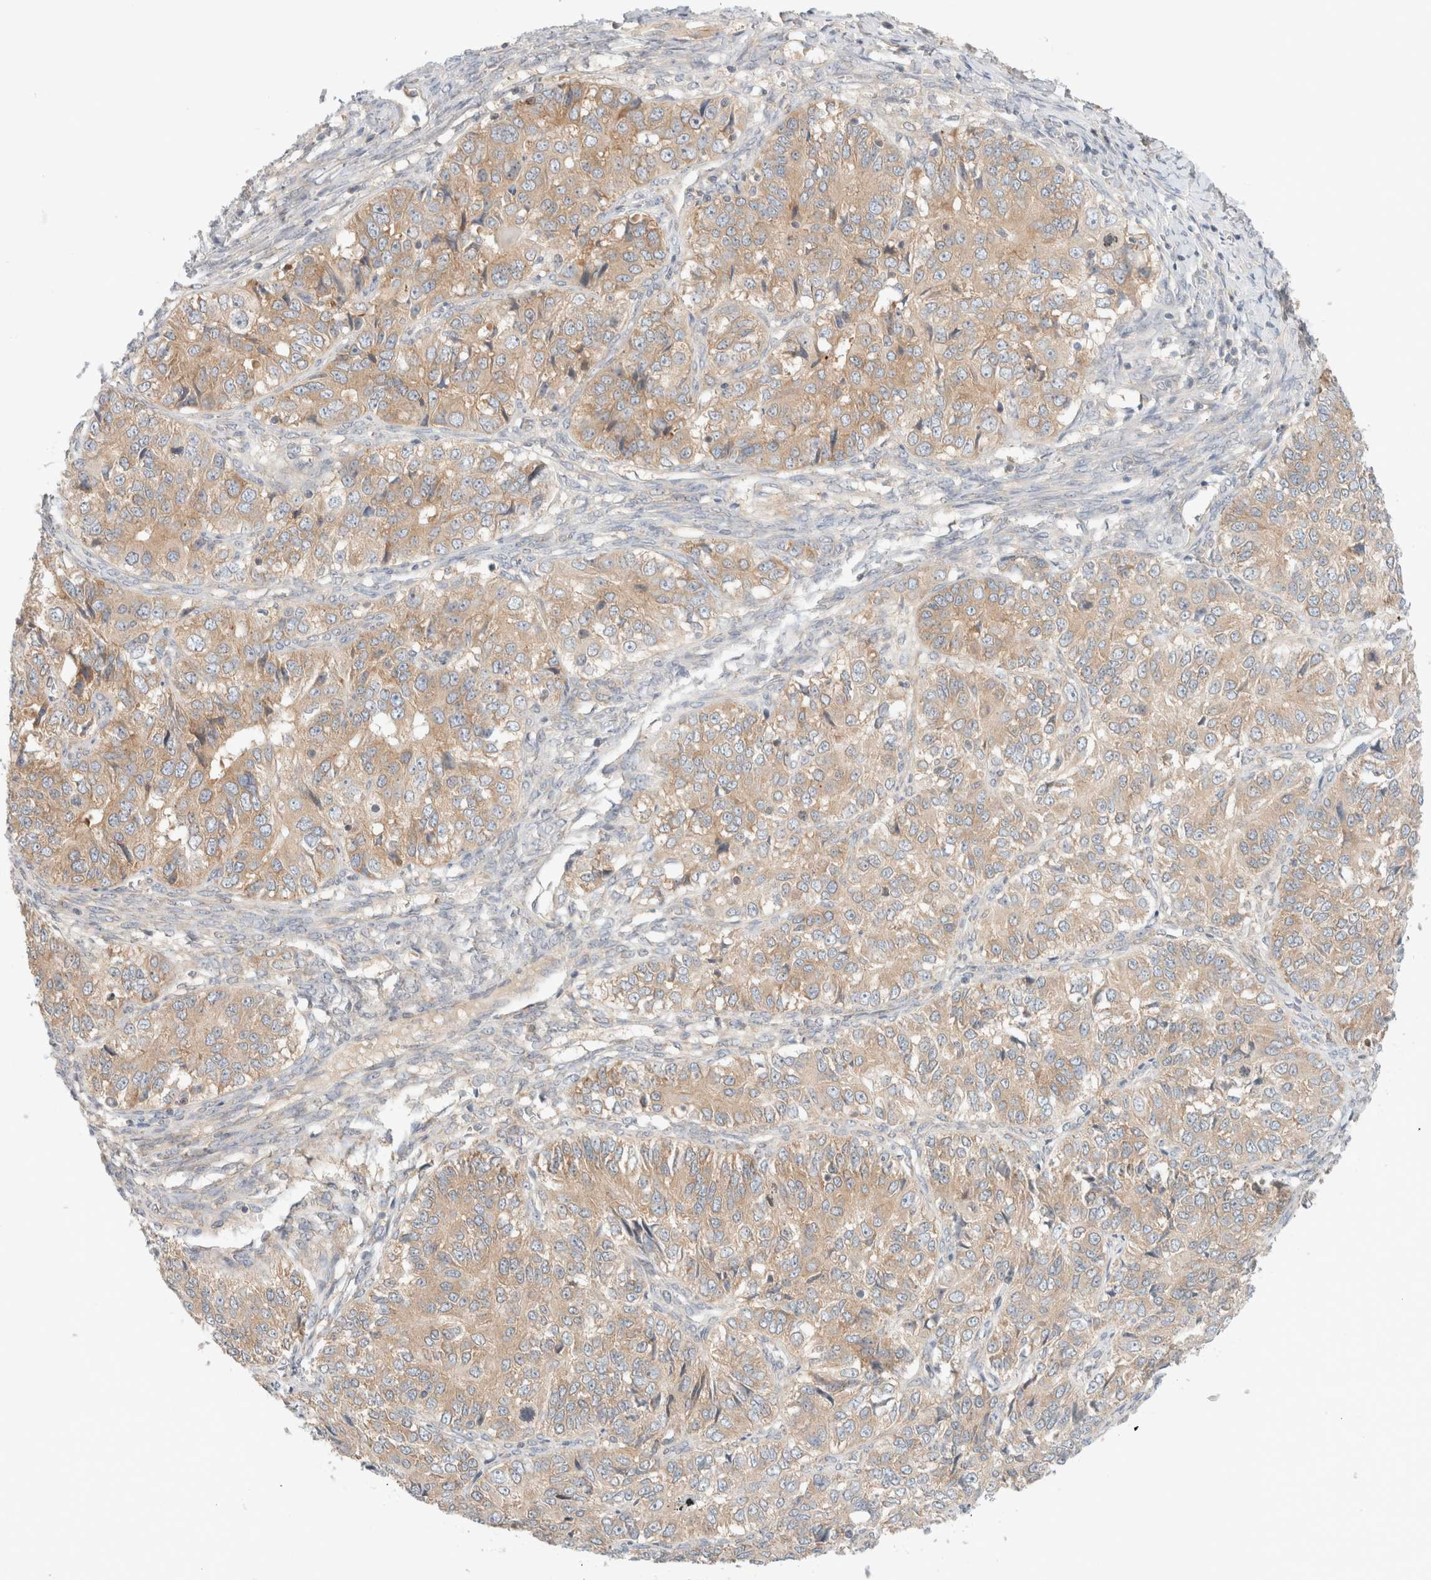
{"staining": {"intensity": "weak", "quantity": ">75%", "location": "cytoplasmic/membranous"}, "tissue": "ovarian cancer", "cell_type": "Tumor cells", "image_type": "cancer", "snomed": [{"axis": "morphology", "description": "Carcinoma, endometroid"}, {"axis": "topography", "description": "Ovary"}], "caption": "Ovarian endometroid carcinoma stained with IHC displays weak cytoplasmic/membranous staining in about >75% of tumor cells.", "gene": "MARK3", "patient": {"sex": "female", "age": 51}}